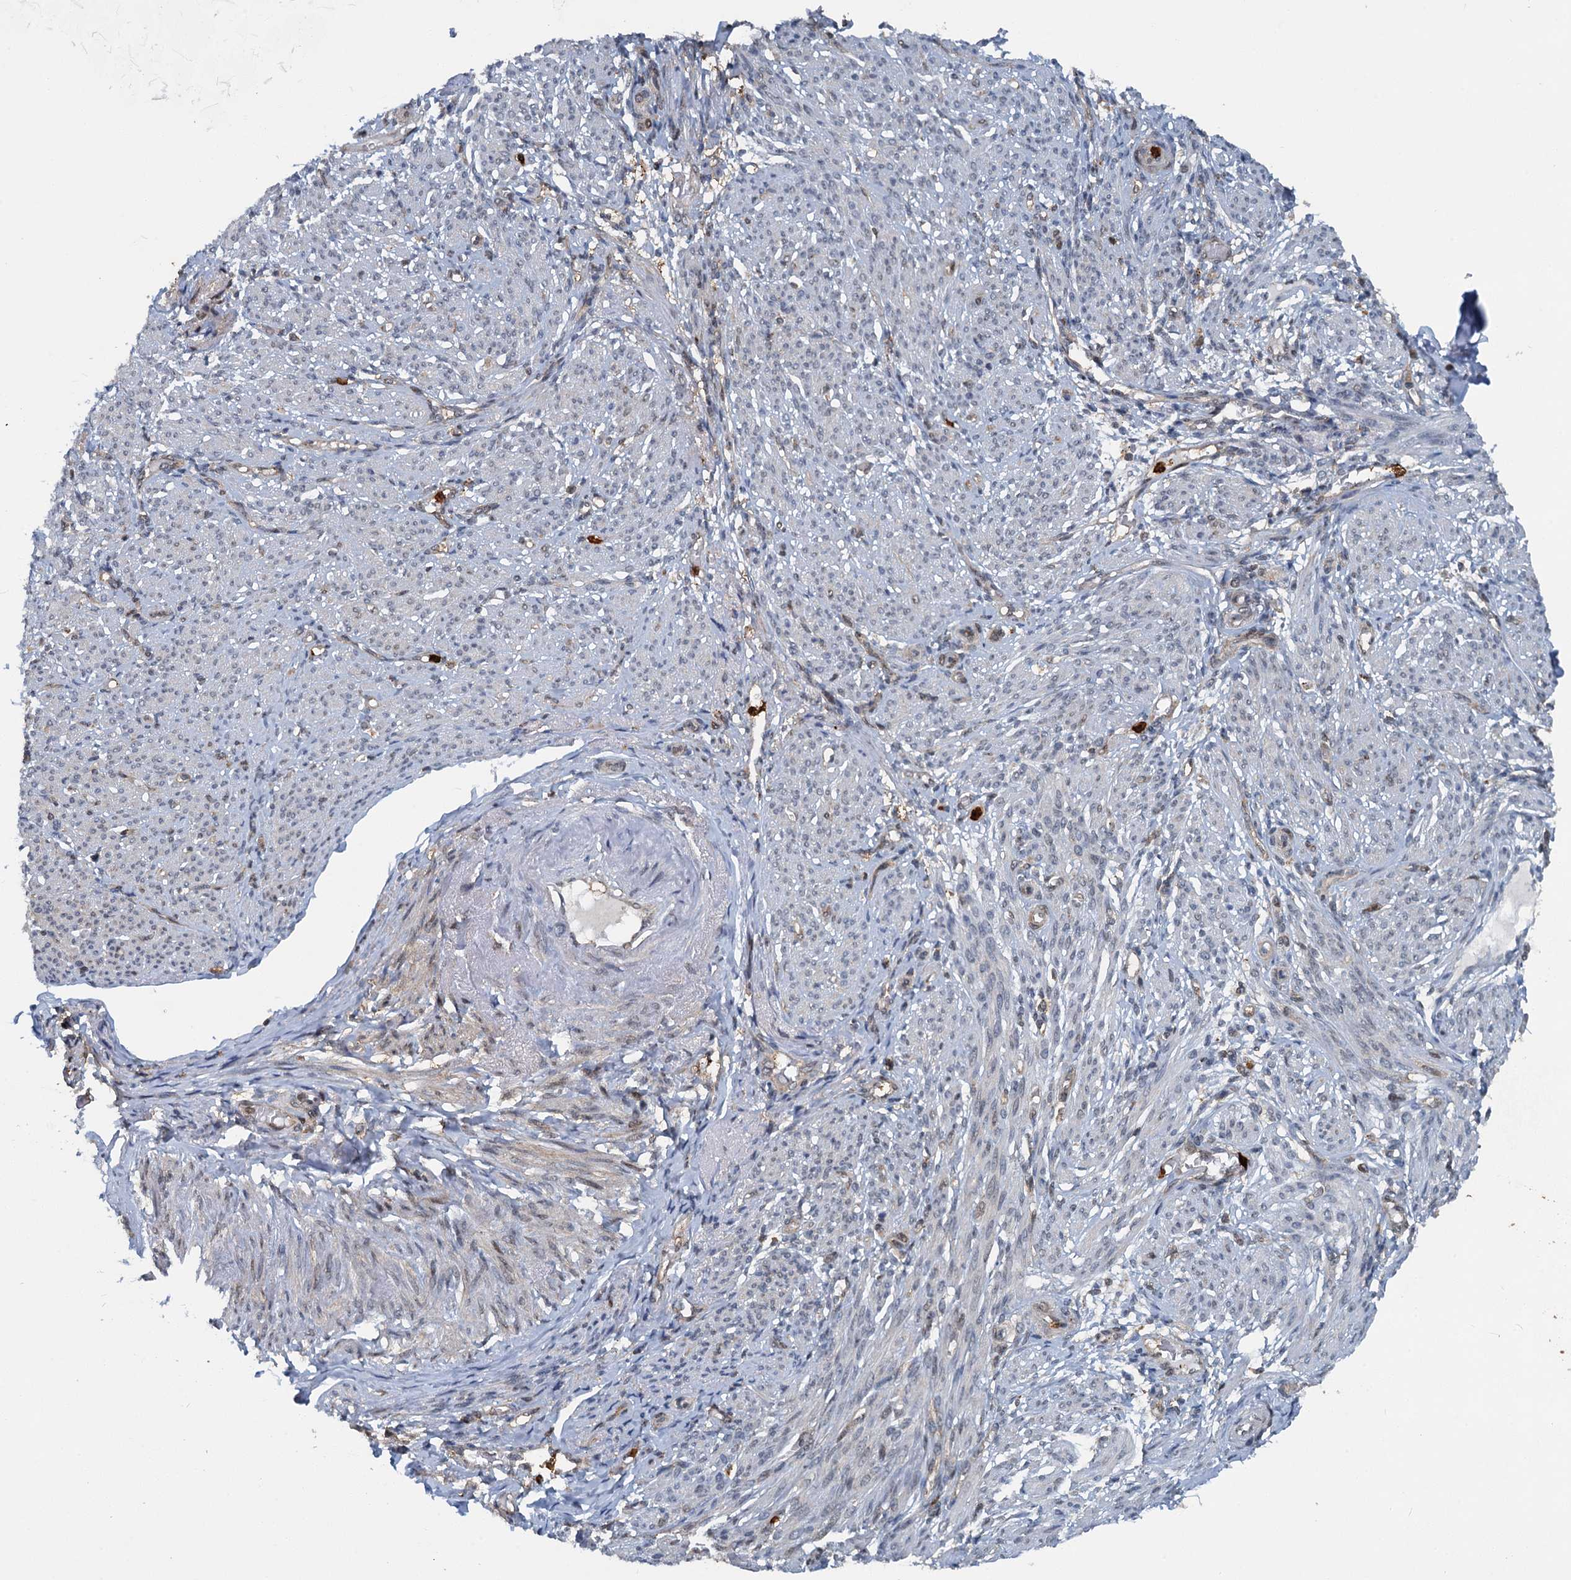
{"staining": {"intensity": "weak", "quantity": "25%-75%", "location": "cytoplasmic/membranous"}, "tissue": "smooth muscle", "cell_type": "Smooth muscle cells", "image_type": "normal", "snomed": [{"axis": "morphology", "description": "Normal tissue, NOS"}, {"axis": "topography", "description": "Smooth muscle"}], "caption": "Immunohistochemistry (IHC) staining of benign smooth muscle, which exhibits low levels of weak cytoplasmic/membranous positivity in approximately 25%-75% of smooth muscle cells indicating weak cytoplasmic/membranous protein positivity. The staining was performed using DAB (brown) for protein detection and nuclei were counterstained in hematoxylin (blue).", "gene": "GPI", "patient": {"sex": "female", "age": 39}}